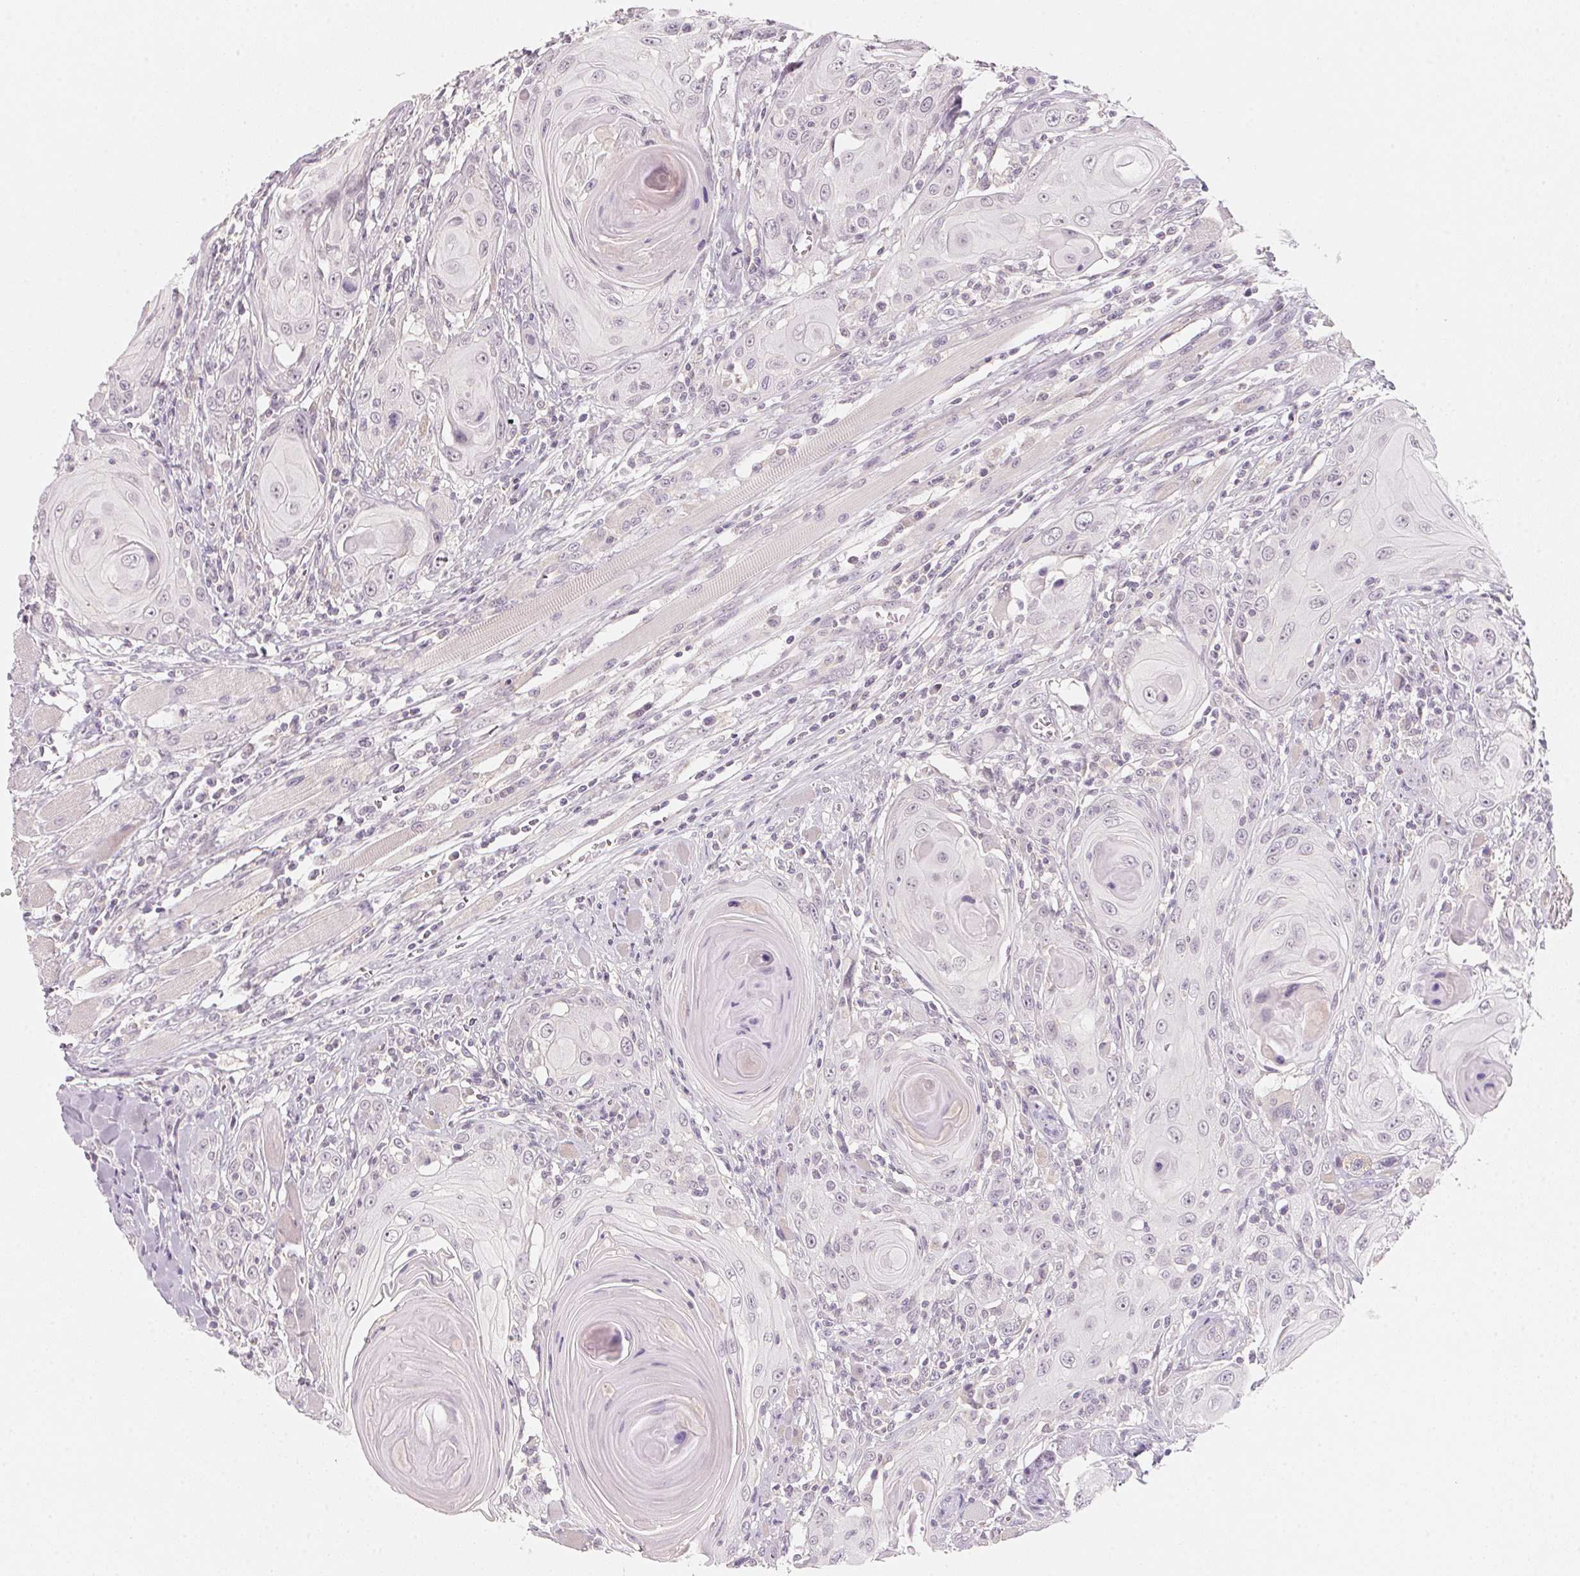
{"staining": {"intensity": "negative", "quantity": "none", "location": "none"}, "tissue": "head and neck cancer", "cell_type": "Tumor cells", "image_type": "cancer", "snomed": [{"axis": "morphology", "description": "Squamous cell carcinoma, NOS"}, {"axis": "topography", "description": "Head-Neck"}], "caption": "Tumor cells show no significant positivity in head and neck squamous cell carcinoma. Nuclei are stained in blue.", "gene": "ANKRD31", "patient": {"sex": "female", "age": 80}}